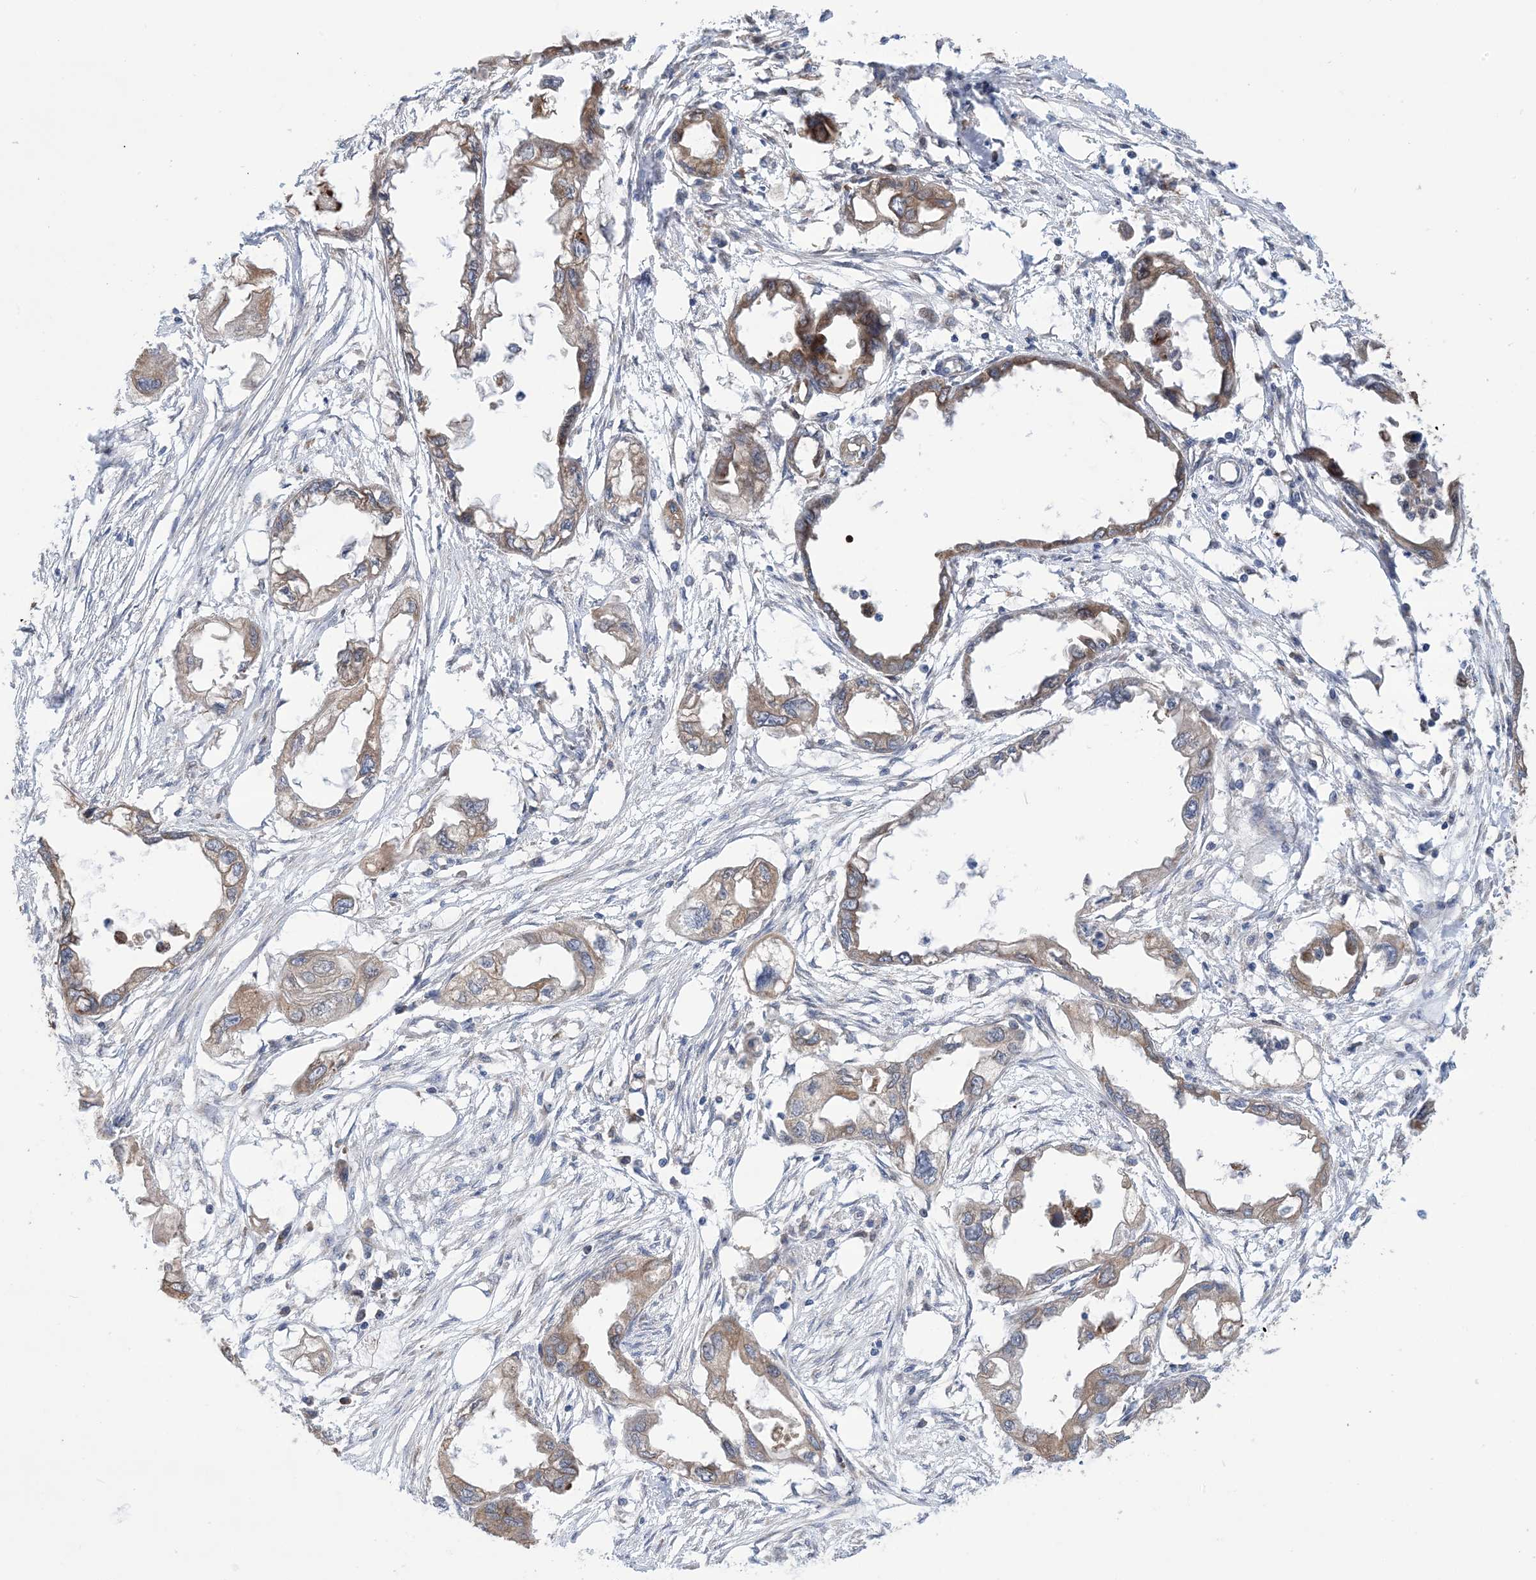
{"staining": {"intensity": "moderate", "quantity": ">75%", "location": "cytoplasmic/membranous"}, "tissue": "endometrial cancer", "cell_type": "Tumor cells", "image_type": "cancer", "snomed": [{"axis": "morphology", "description": "Adenocarcinoma, NOS"}, {"axis": "morphology", "description": "Adenocarcinoma, metastatic, NOS"}, {"axis": "topography", "description": "Adipose tissue"}, {"axis": "topography", "description": "Endometrium"}], "caption": "Human endometrial cancer stained for a protein (brown) exhibits moderate cytoplasmic/membranous positive staining in about >75% of tumor cells.", "gene": "CLEC16A", "patient": {"sex": "female", "age": 67}}